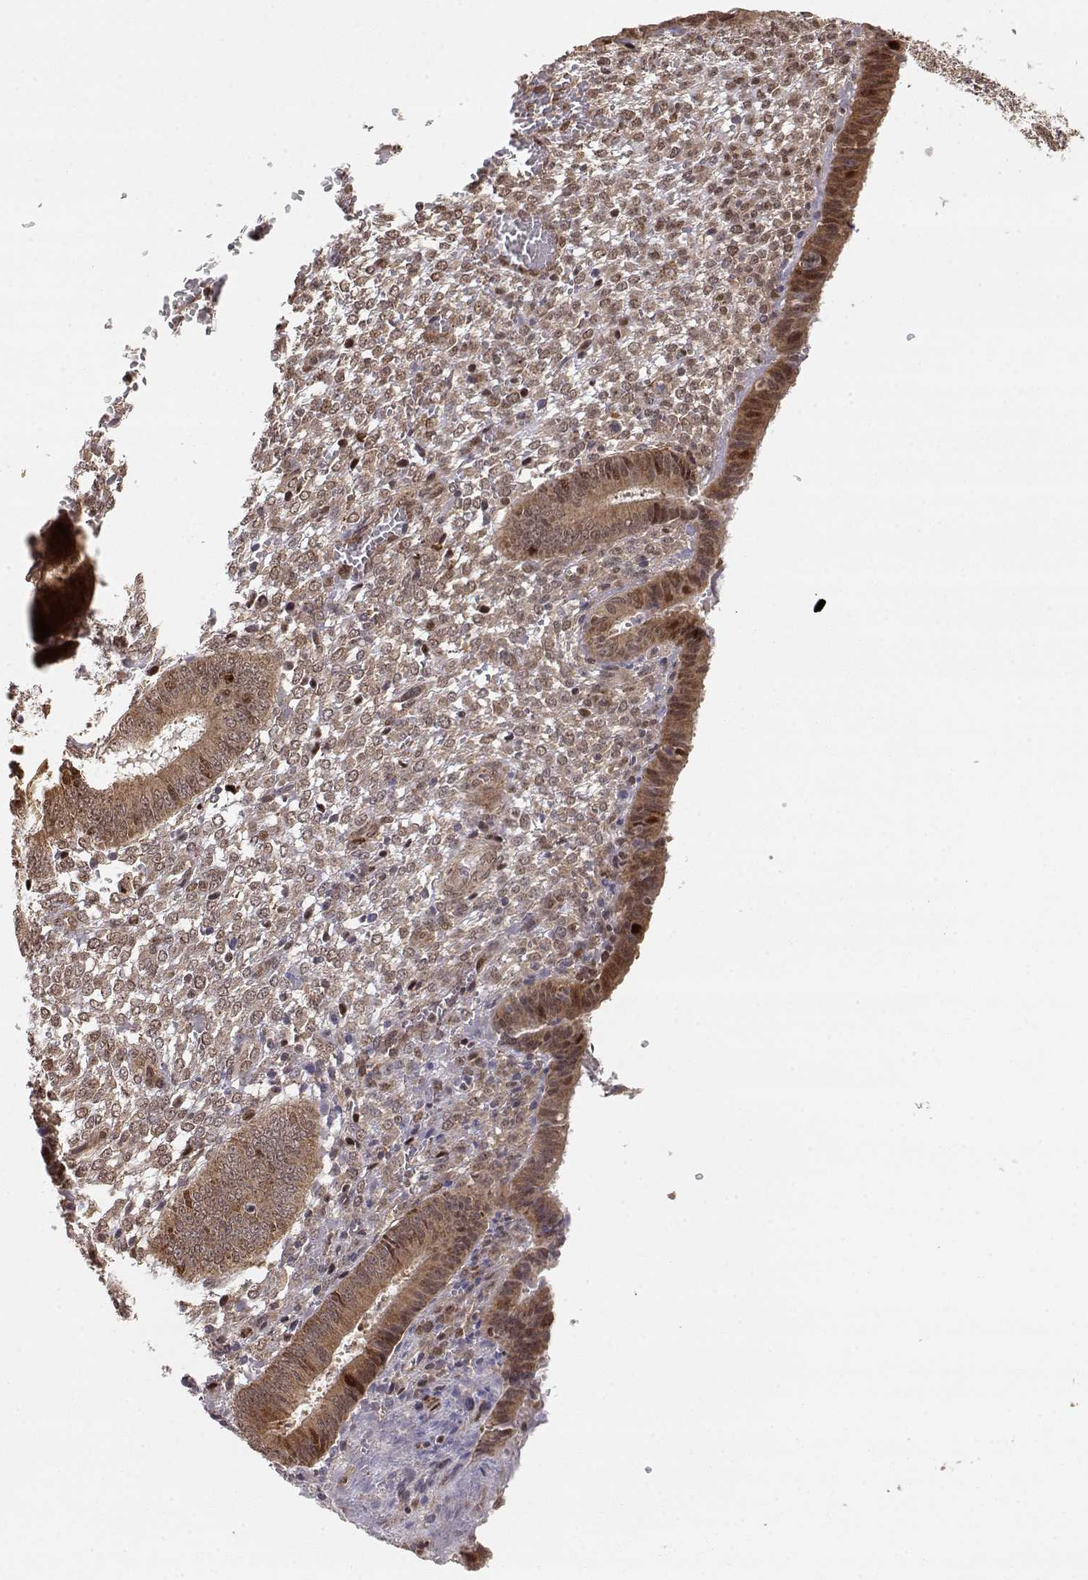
{"staining": {"intensity": "moderate", "quantity": "<25%", "location": "nuclear"}, "tissue": "endometrium", "cell_type": "Cells in endometrial stroma", "image_type": "normal", "snomed": [{"axis": "morphology", "description": "Normal tissue, NOS"}, {"axis": "topography", "description": "Endometrium"}], "caption": "The histopathology image exhibits immunohistochemical staining of benign endometrium. There is moderate nuclear positivity is seen in approximately <25% of cells in endometrial stroma.", "gene": "BRCA1", "patient": {"sex": "female", "age": 42}}